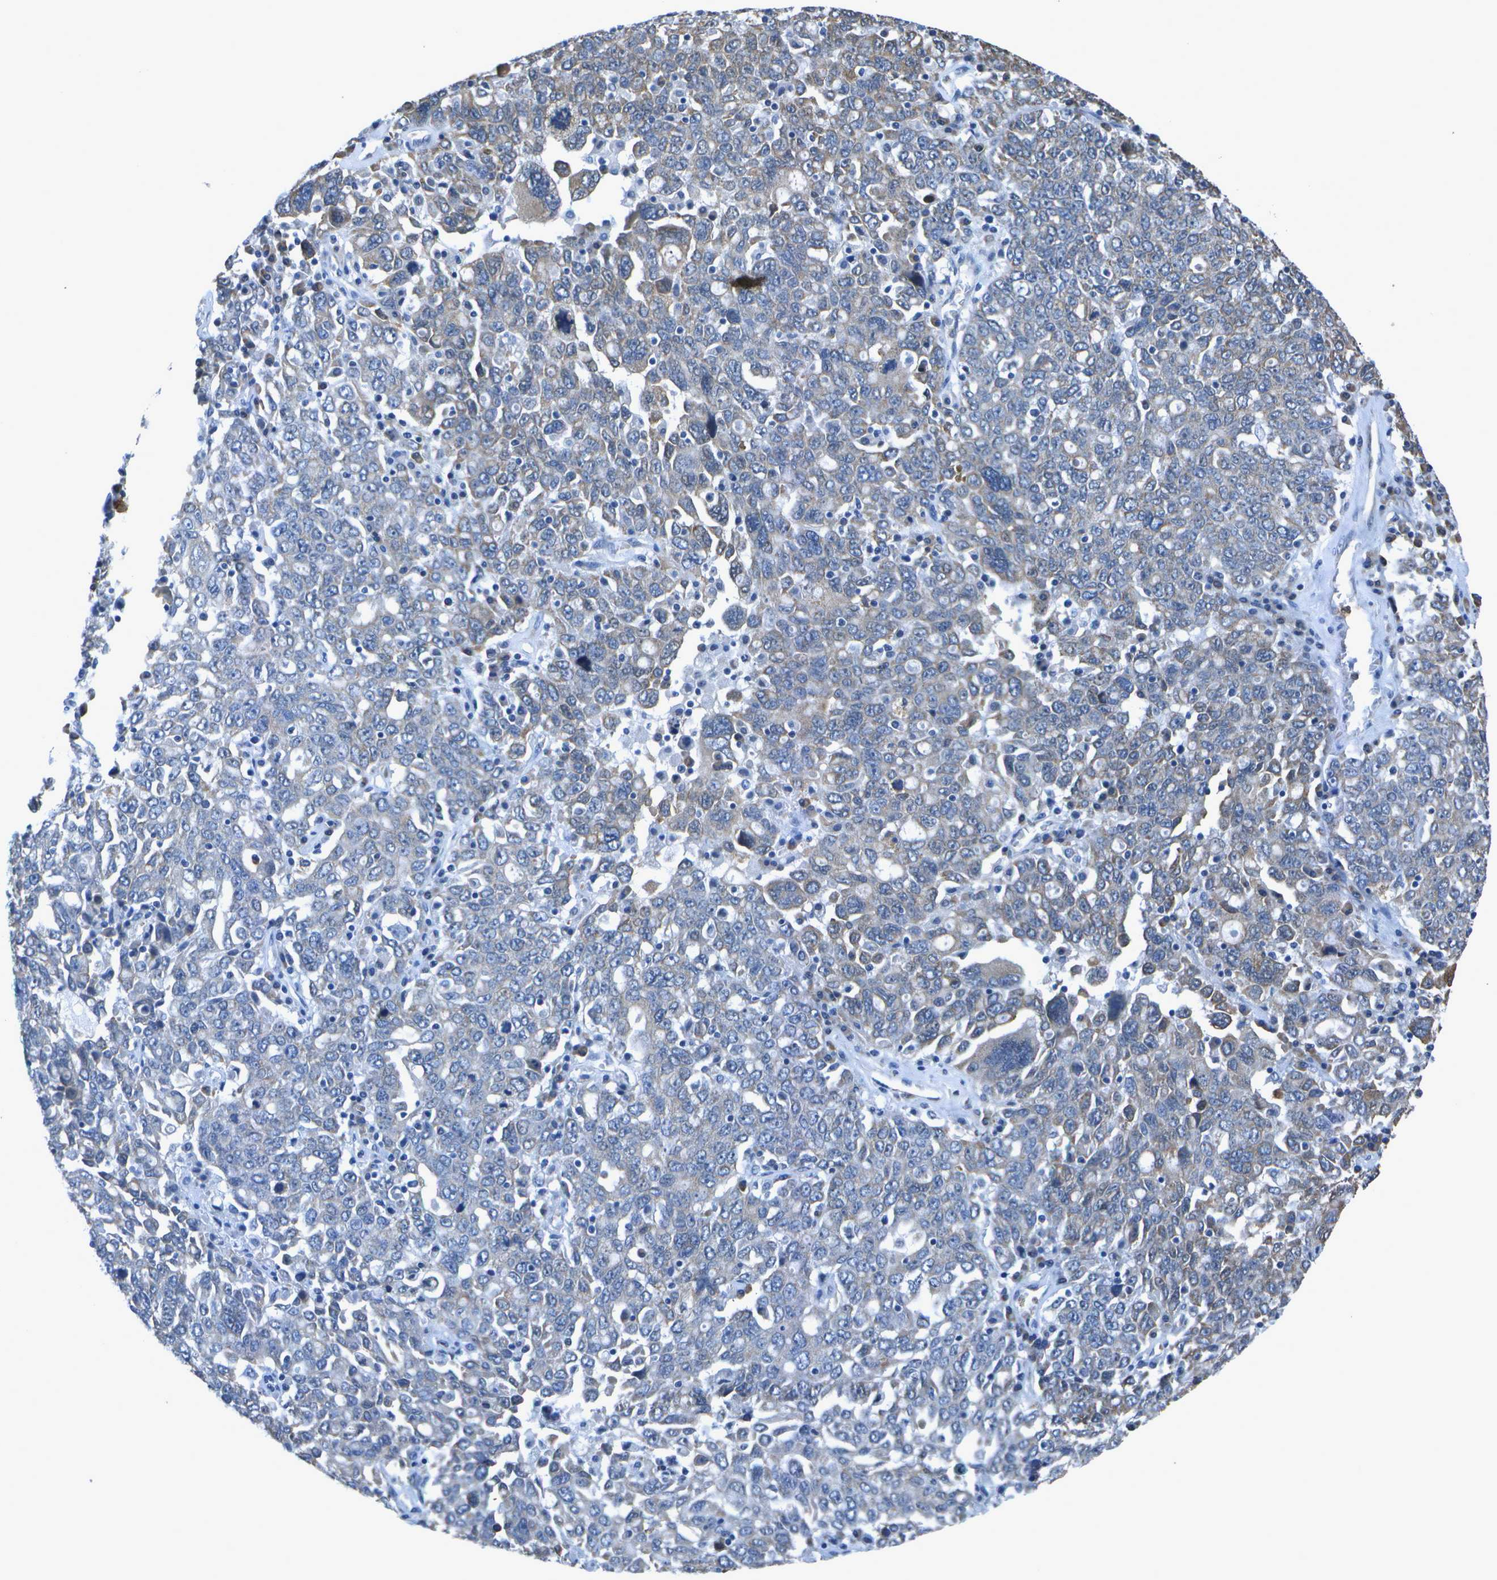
{"staining": {"intensity": "weak", "quantity": "<25%", "location": "cytoplasmic/membranous"}, "tissue": "ovarian cancer", "cell_type": "Tumor cells", "image_type": "cancer", "snomed": [{"axis": "morphology", "description": "Carcinoma, endometroid"}, {"axis": "topography", "description": "Ovary"}], "caption": "Tumor cells show no significant positivity in ovarian cancer (endometroid carcinoma). (Brightfield microscopy of DAB IHC at high magnification).", "gene": "DSE", "patient": {"sex": "female", "age": 62}}